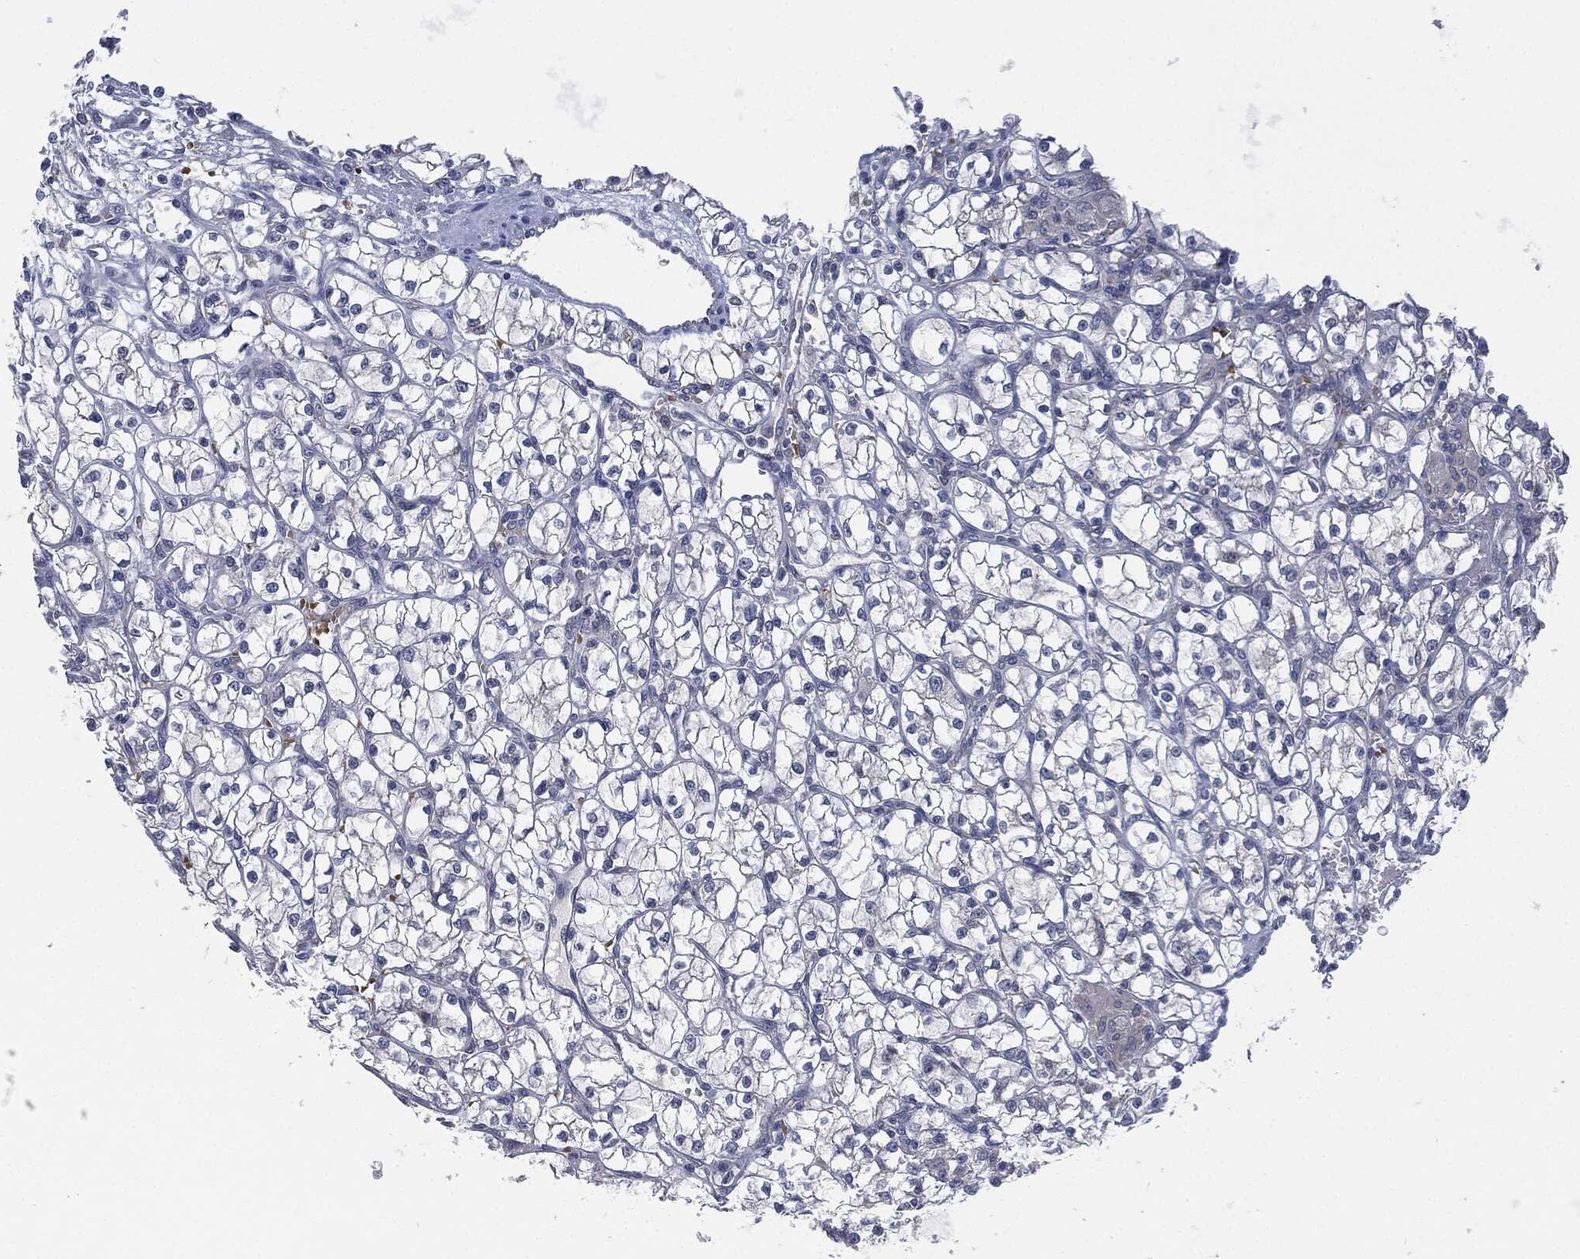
{"staining": {"intensity": "negative", "quantity": "none", "location": "none"}, "tissue": "renal cancer", "cell_type": "Tumor cells", "image_type": "cancer", "snomed": [{"axis": "morphology", "description": "Adenocarcinoma, NOS"}, {"axis": "topography", "description": "Kidney"}], "caption": "Immunohistochemistry image of human renal adenocarcinoma stained for a protein (brown), which displays no staining in tumor cells.", "gene": "SIGLEC9", "patient": {"sex": "female", "age": 64}}